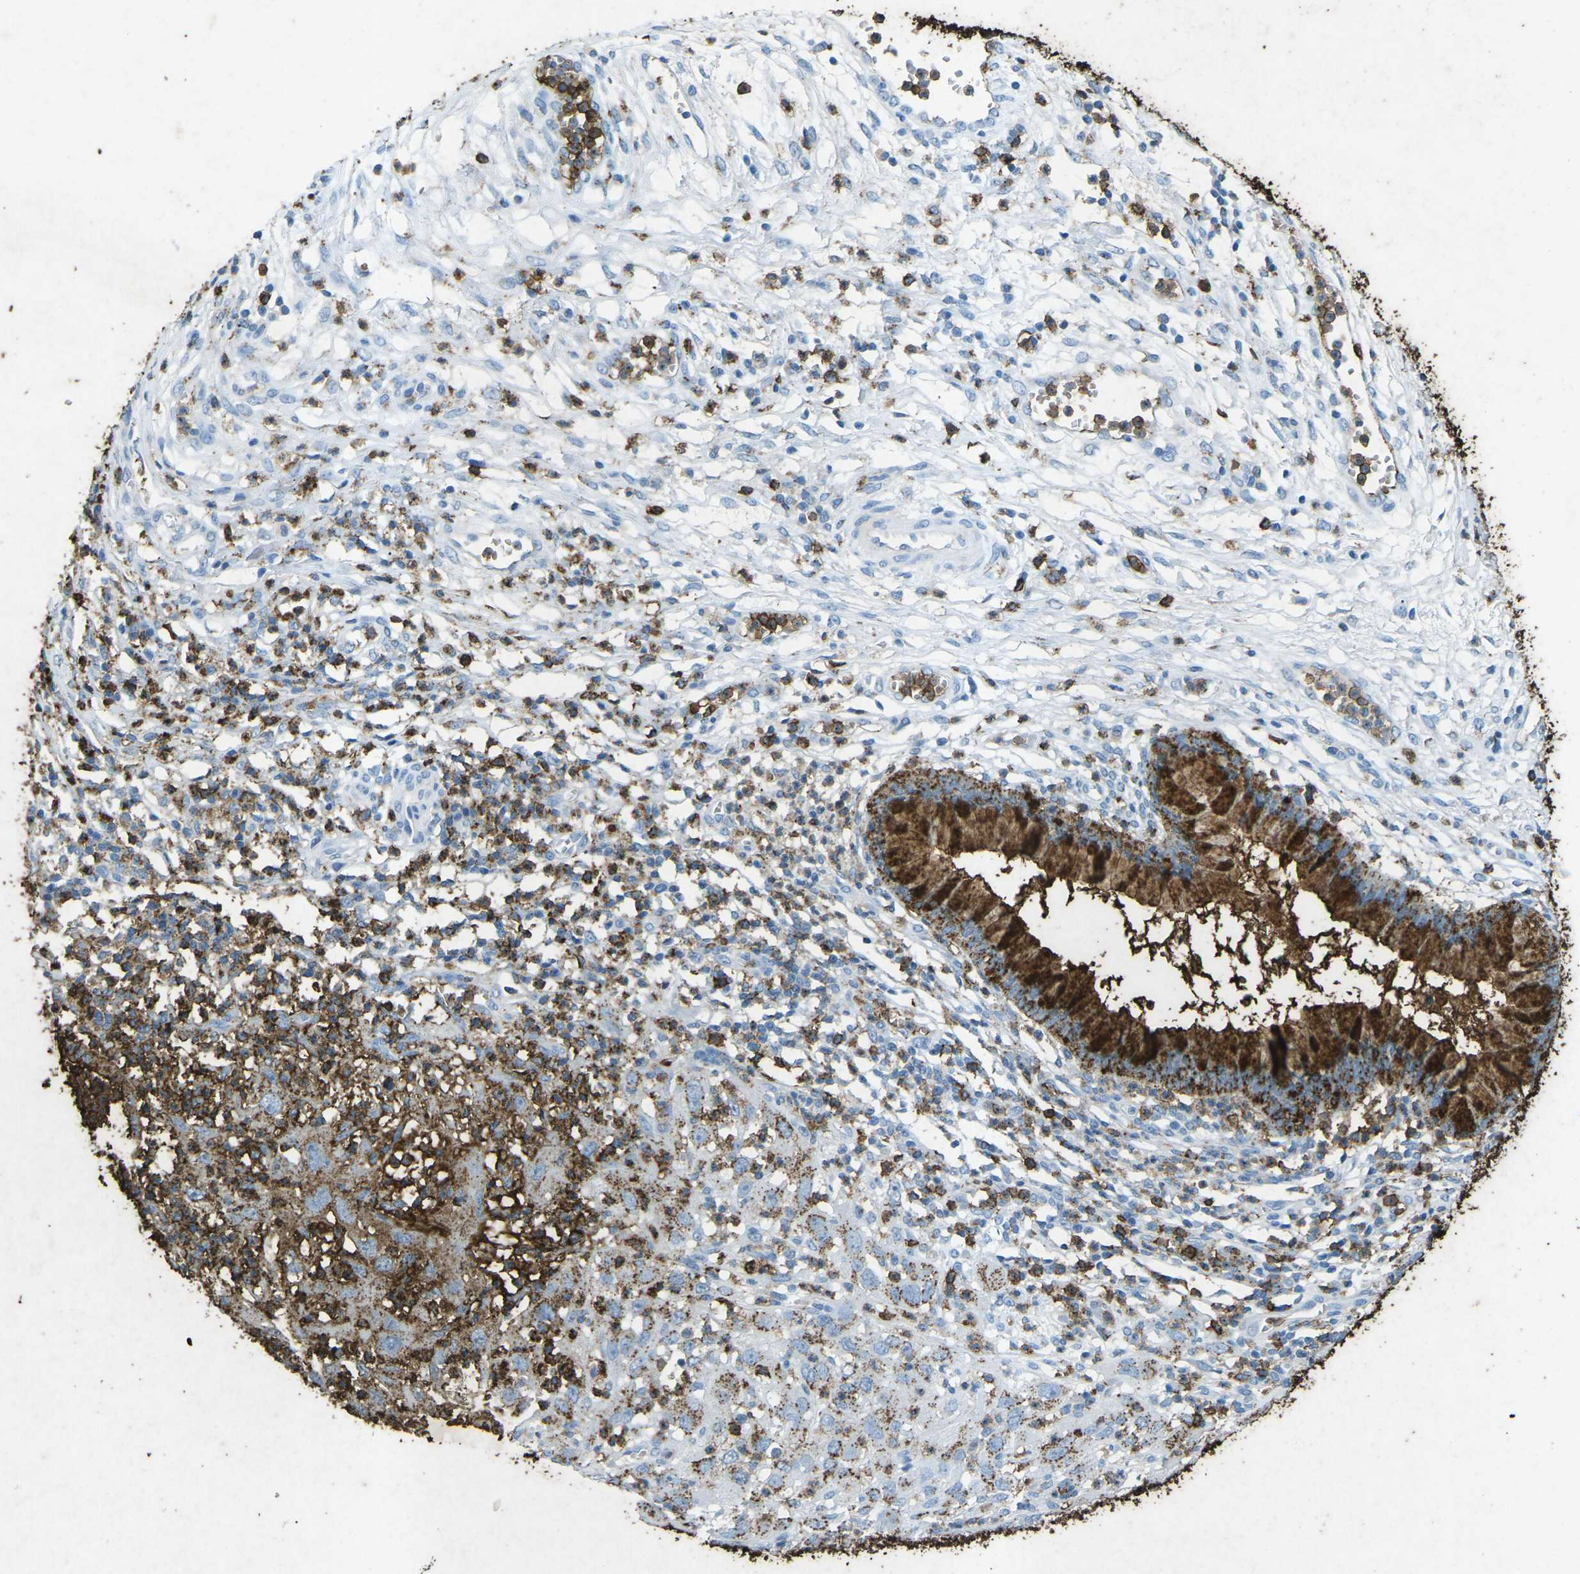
{"staining": {"intensity": "moderate", "quantity": "25%-75%", "location": "cytoplasmic/membranous"}, "tissue": "cervical cancer", "cell_type": "Tumor cells", "image_type": "cancer", "snomed": [{"axis": "morphology", "description": "Squamous cell carcinoma, NOS"}, {"axis": "topography", "description": "Cervix"}], "caption": "Protein positivity by immunohistochemistry demonstrates moderate cytoplasmic/membranous staining in approximately 25%-75% of tumor cells in cervical squamous cell carcinoma.", "gene": "CTAGE1", "patient": {"sex": "female", "age": 32}}